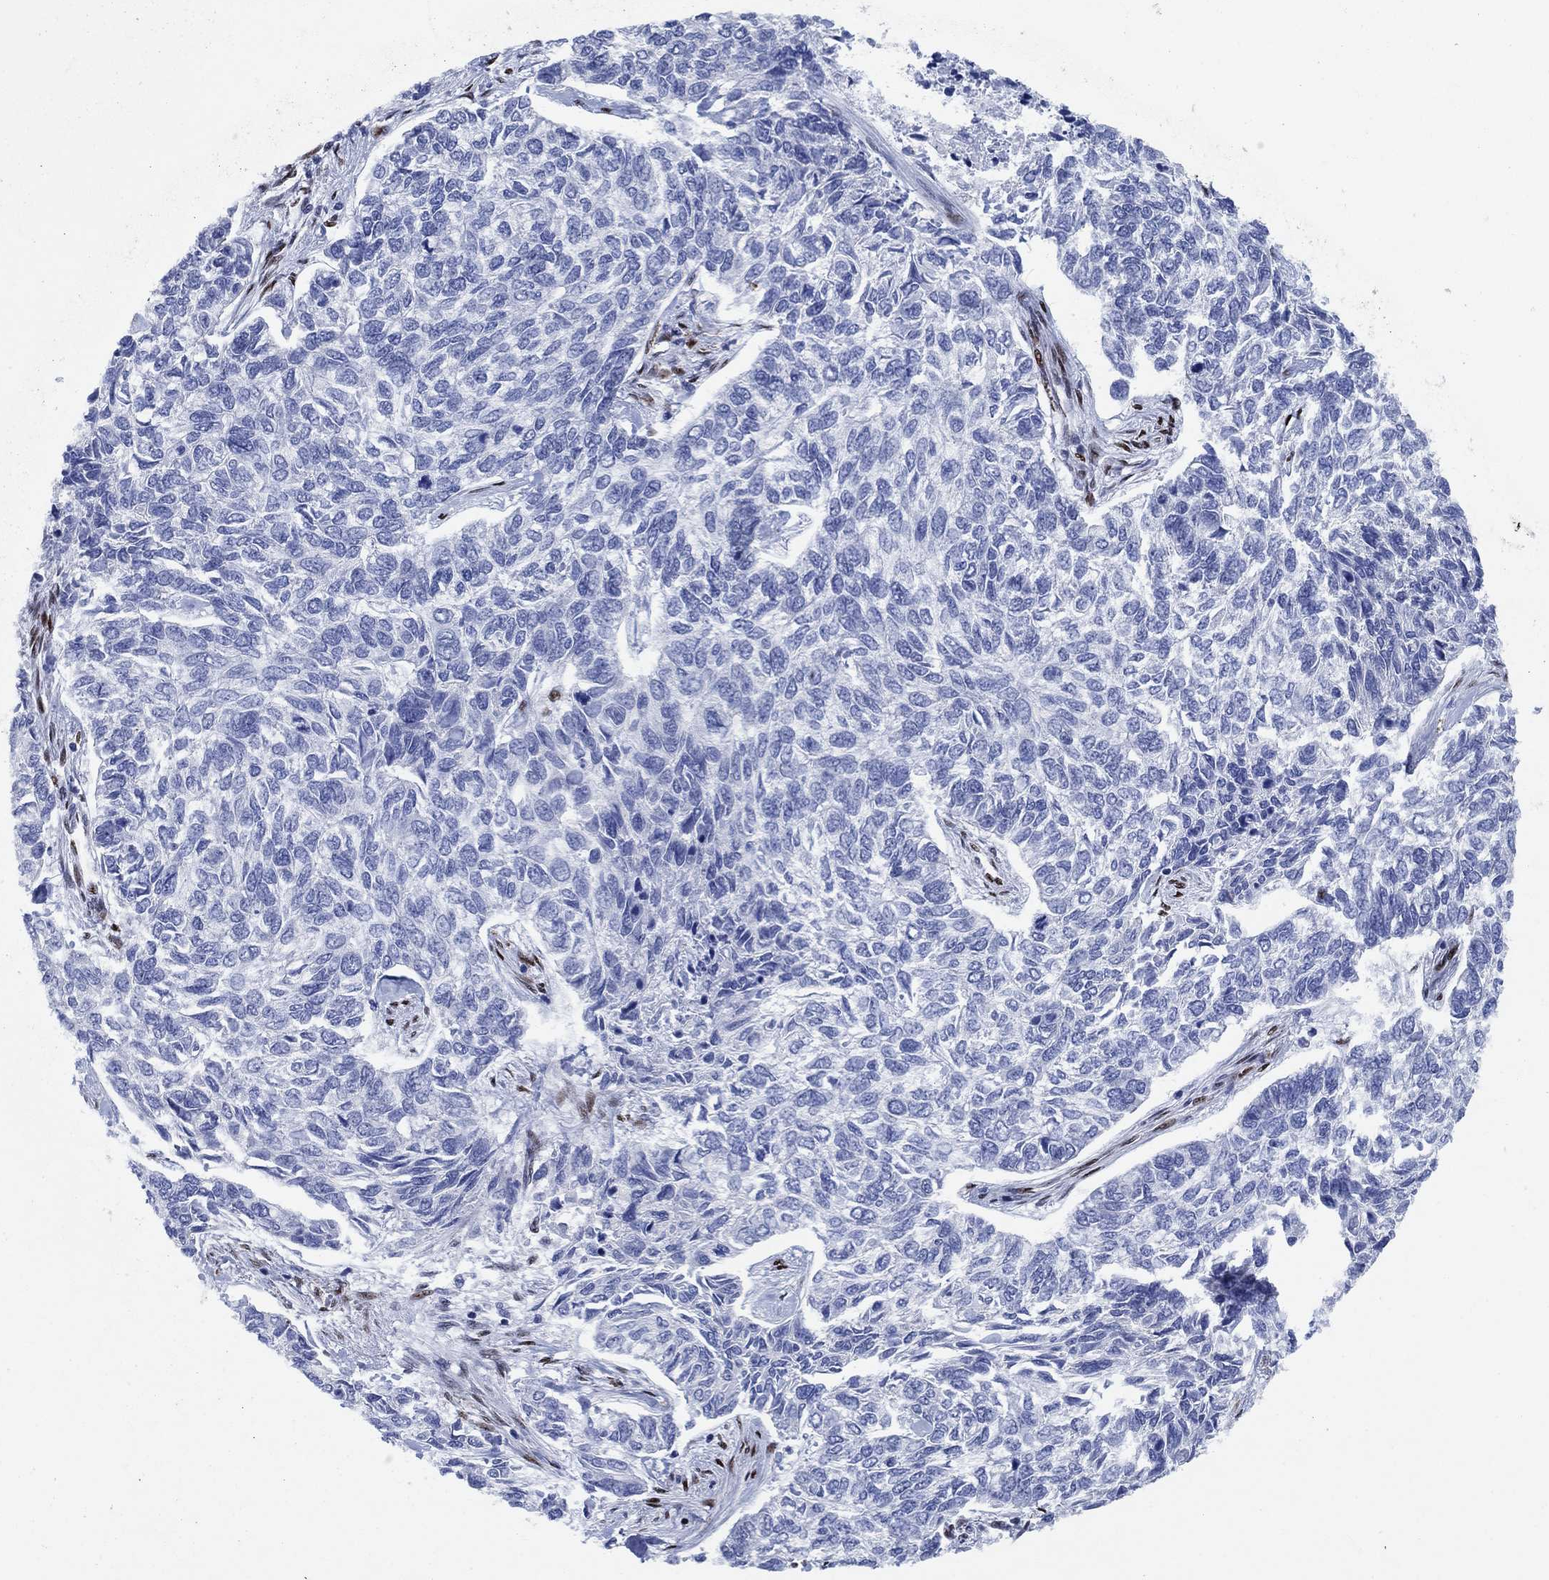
{"staining": {"intensity": "negative", "quantity": "none", "location": "none"}, "tissue": "skin cancer", "cell_type": "Tumor cells", "image_type": "cancer", "snomed": [{"axis": "morphology", "description": "Basal cell carcinoma"}, {"axis": "topography", "description": "Skin"}], "caption": "A photomicrograph of human skin basal cell carcinoma is negative for staining in tumor cells.", "gene": "ZEB1", "patient": {"sex": "female", "age": 65}}